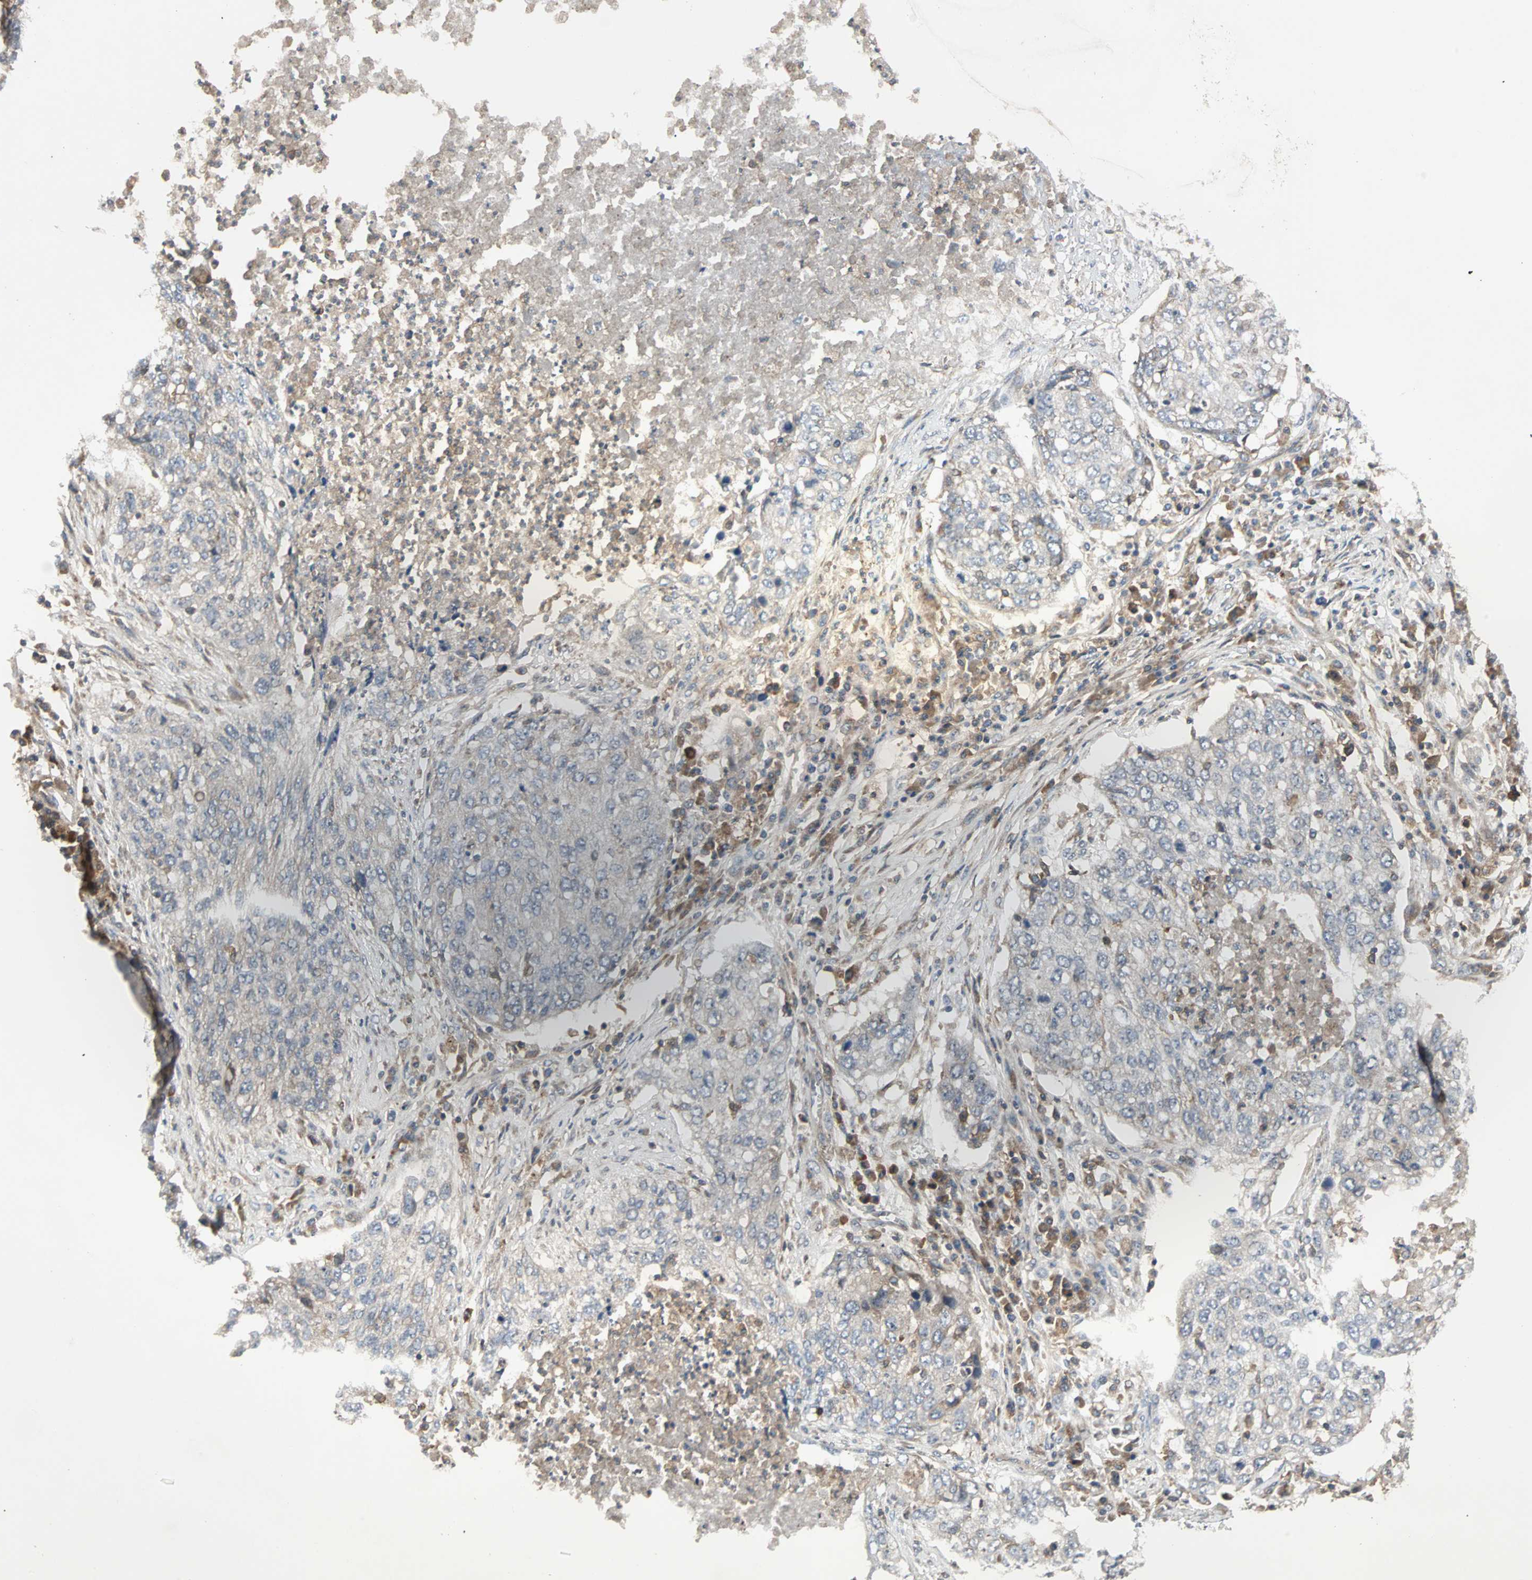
{"staining": {"intensity": "weak", "quantity": "25%-75%", "location": "cytoplasmic/membranous"}, "tissue": "lung cancer", "cell_type": "Tumor cells", "image_type": "cancer", "snomed": [{"axis": "morphology", "description": "Squamous cell carcinoma, NOS"}, {"axis": "topography", "description": "Lung"}], "caption": "Immunohistochemical staining of lung cancer (squamous cell carcinoma) exhibits low levels of weak cytoplasmic/membranous protein expression in approximately 25%-75% of tumor cells.", "gene": "GNAI2", "patient": {"sex": "female", "age": 63}}